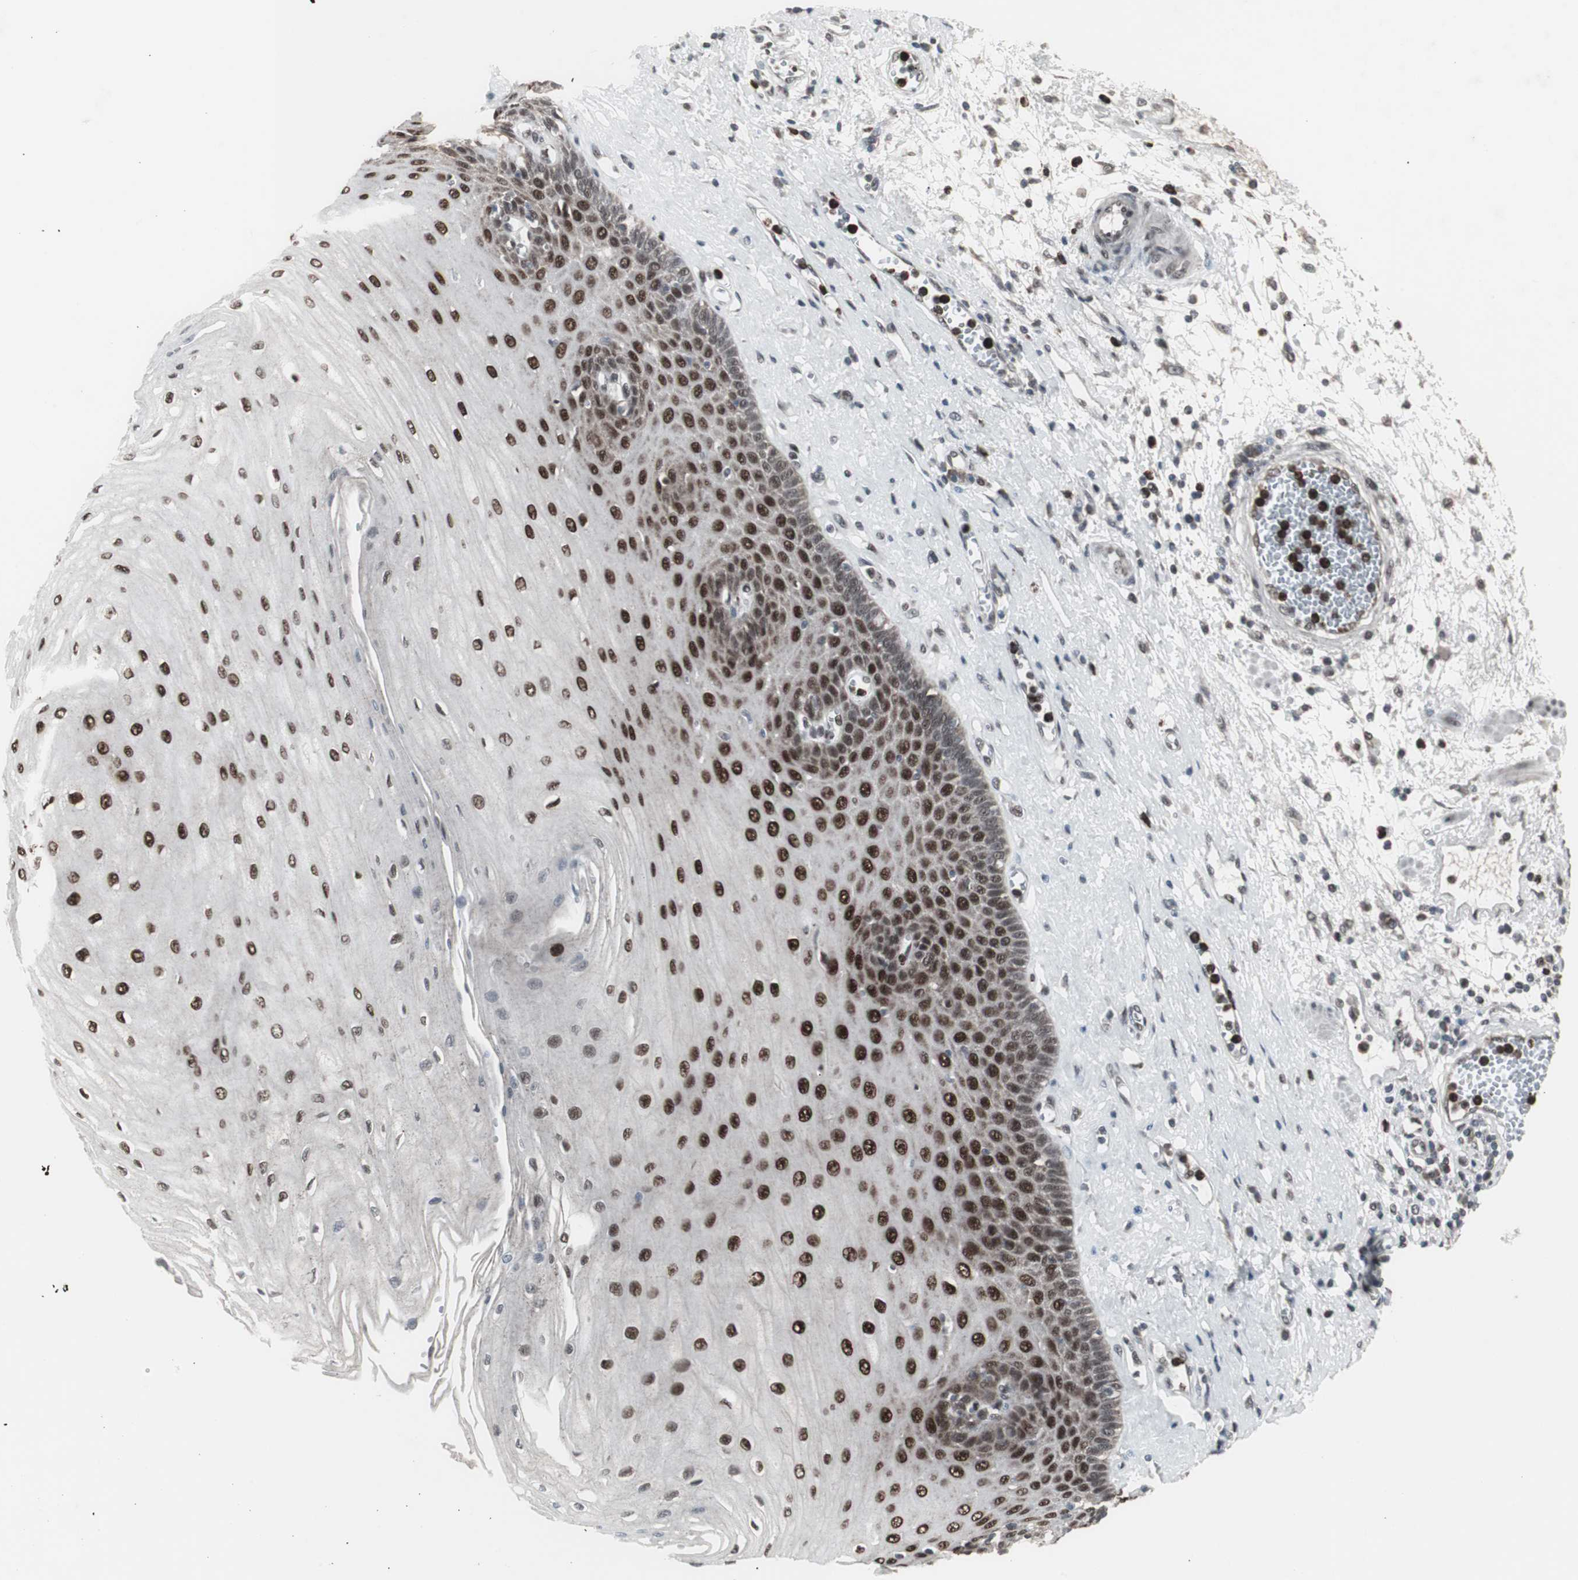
{"staining": {"intensity": "strong", "quantity": ">75%", "location": "nuclear"}, "tissue": "esophagus", "cell_type": "Squamous epithelial cells", "image_type": "normal", "snomed": [{"axis": "morphology", "description": "Normal tissue, NOS"}, {"axis": "morphology", "description": "Squamous cell carcinoma, NOS"}, {"axis": "topography", "description": "Esophagus"}], "caption": "Unremarkable esophagus displays strong nuclear expression in about >75% of squamous epithelial cells.", "gene": "RXRA", "patient": {"sex": "male", "age": 65}}